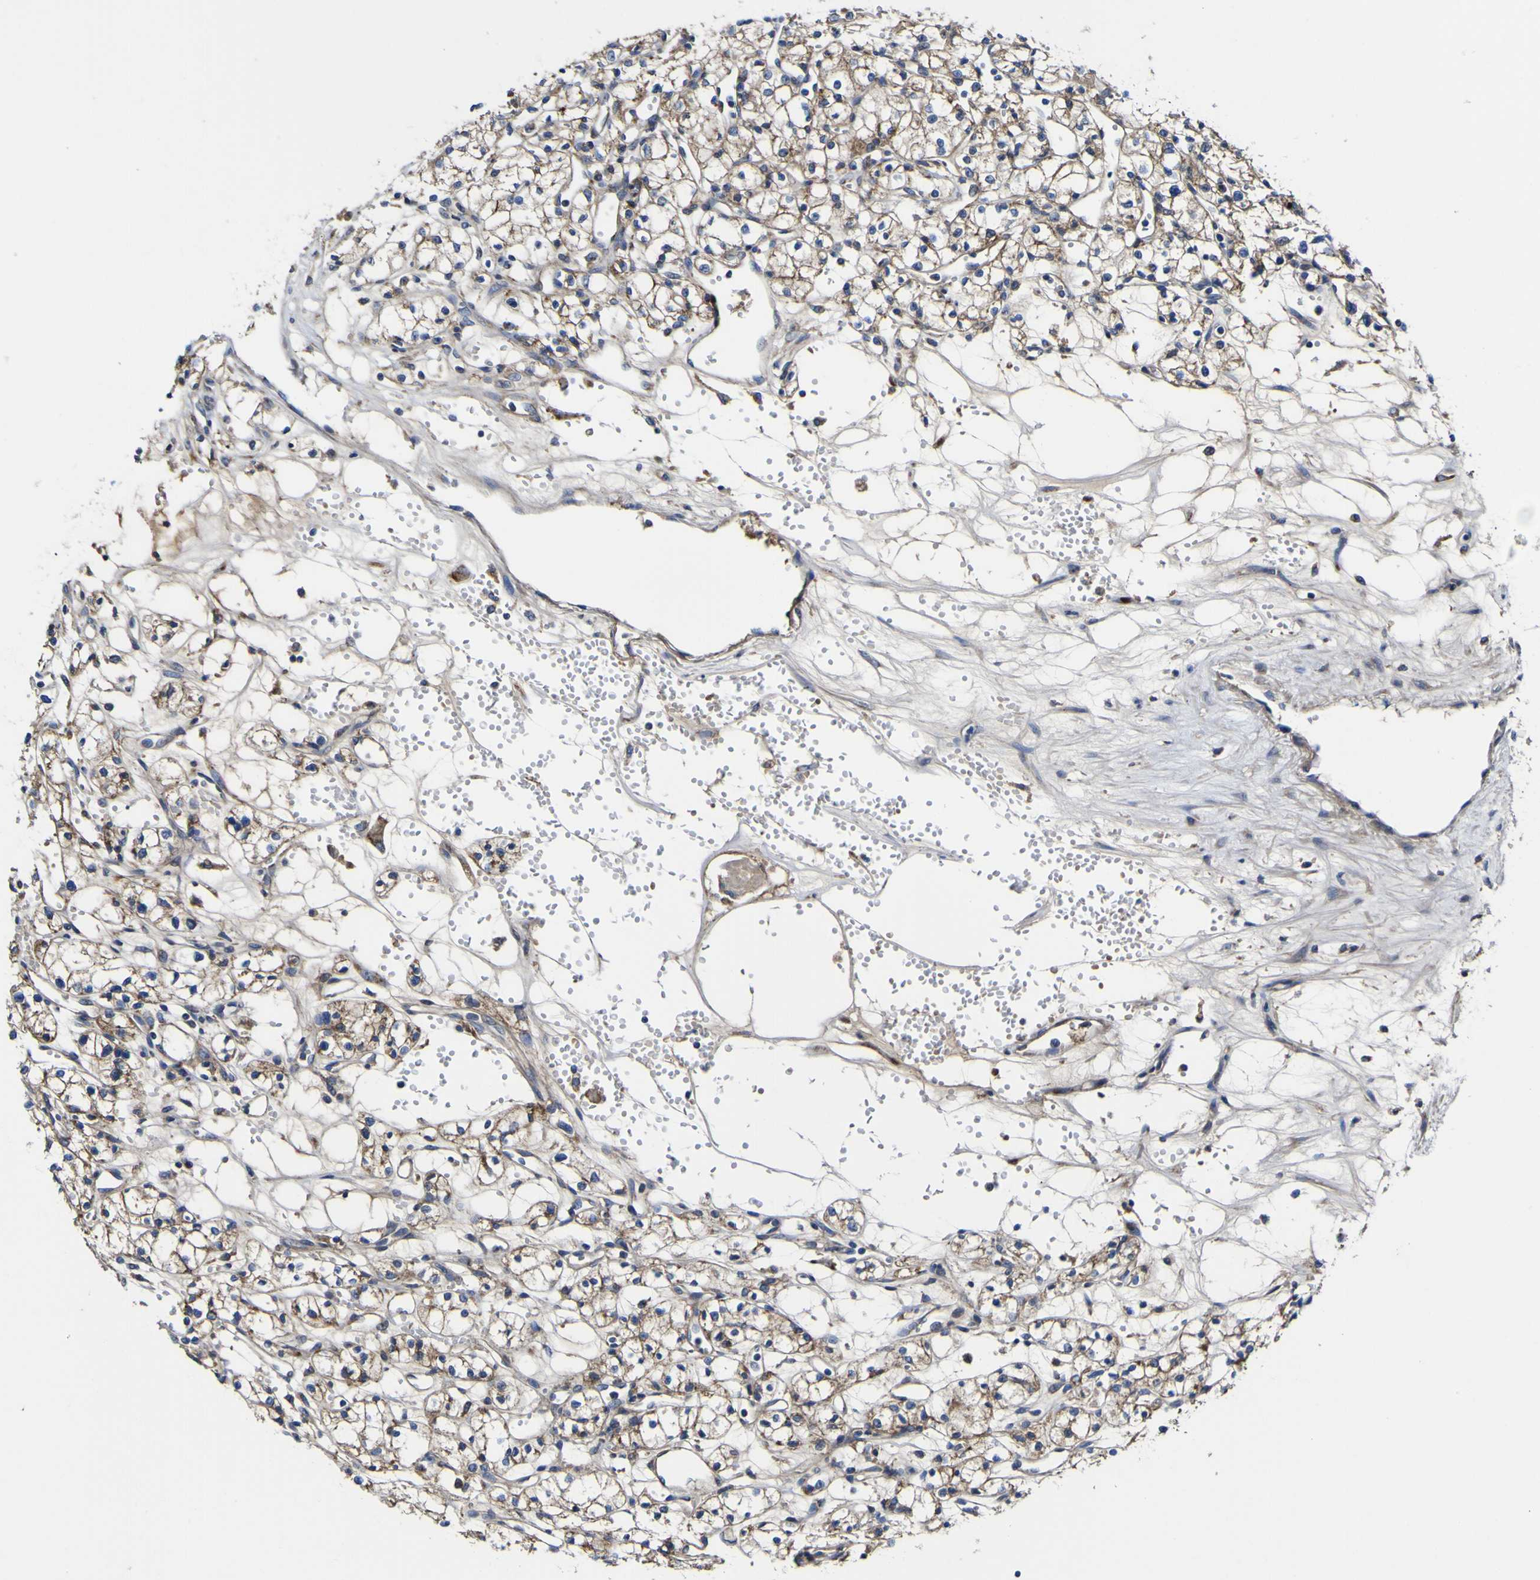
{"staining": {"intensity": "moderate", "quantity": ">75%", "location": "cytoplasmic/membranous"}, "tissue": "renal cancer", "cell_type": "Tumor cells", "image_type": "cancer", "snomed": [{"axis": "morphology", "description": "Normal tissue, NOS"}, {"axis": "morphology", "description": "Adenocarcinoma, NOS"}, {"axis": "topography", "description": "Kidney"}], "caption": "Renal cancer stained for a protein (brown) displays moderate cytoplasmic/membranous positive positivity in approximately >75% of tumor cells.", "gene": "CCDC90B", "patient": {"sex": "male", "age": 59}}